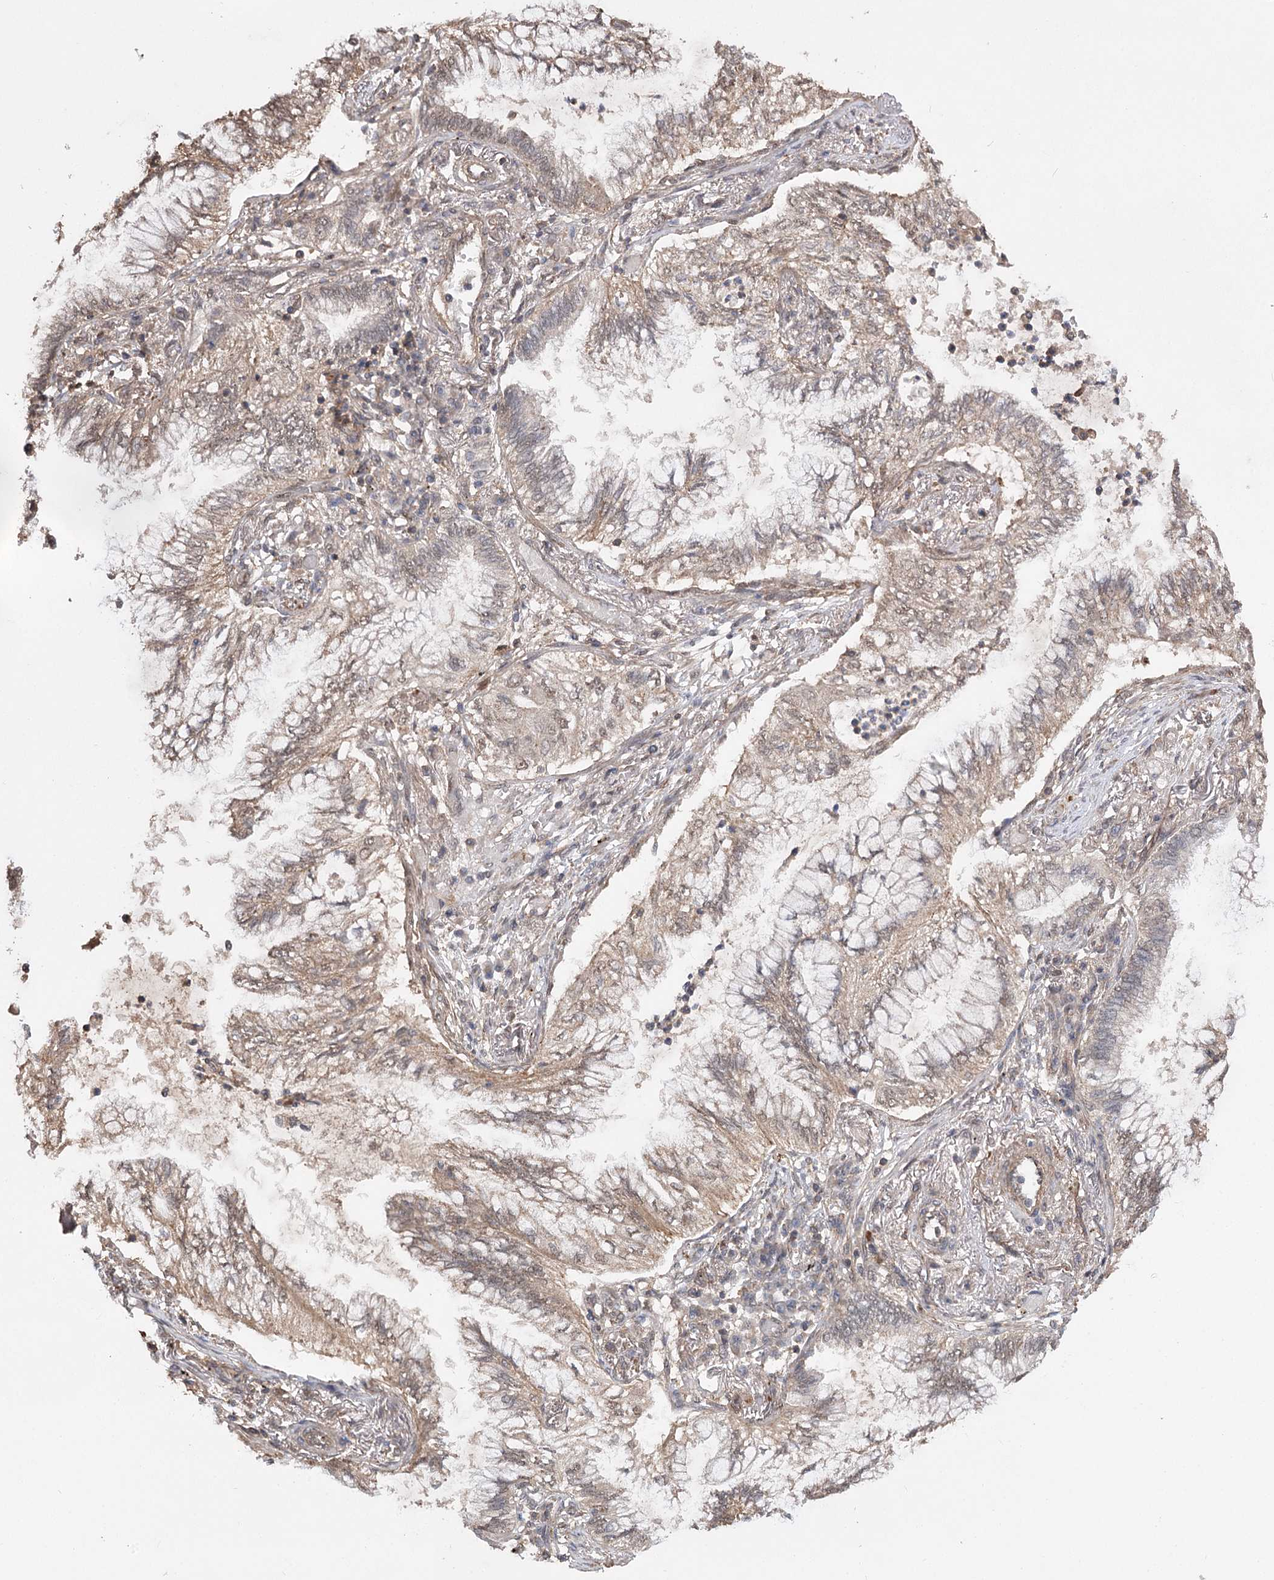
{"staining": {"intensity": "moderate", "quantity": ">75%", "location": "cytoplasmic/membranous"}, "tissue": "lung cancer", "cell_type": "Tumor cells", "image_type": "cancer", "snomed": [{"axis": "morphology", "description": "Adenocarcinoma, NOS"}, {"axis": "topography", "description": "Lung"}], "caption": "Brown immunohistochemical staining in lung adenocarcinoma displays moderate cytoplasmic/membranous positivity in approximately >75% of tumor cells.", "gene": "TENM2", "patient": {"sex": "female", "age": 70}}